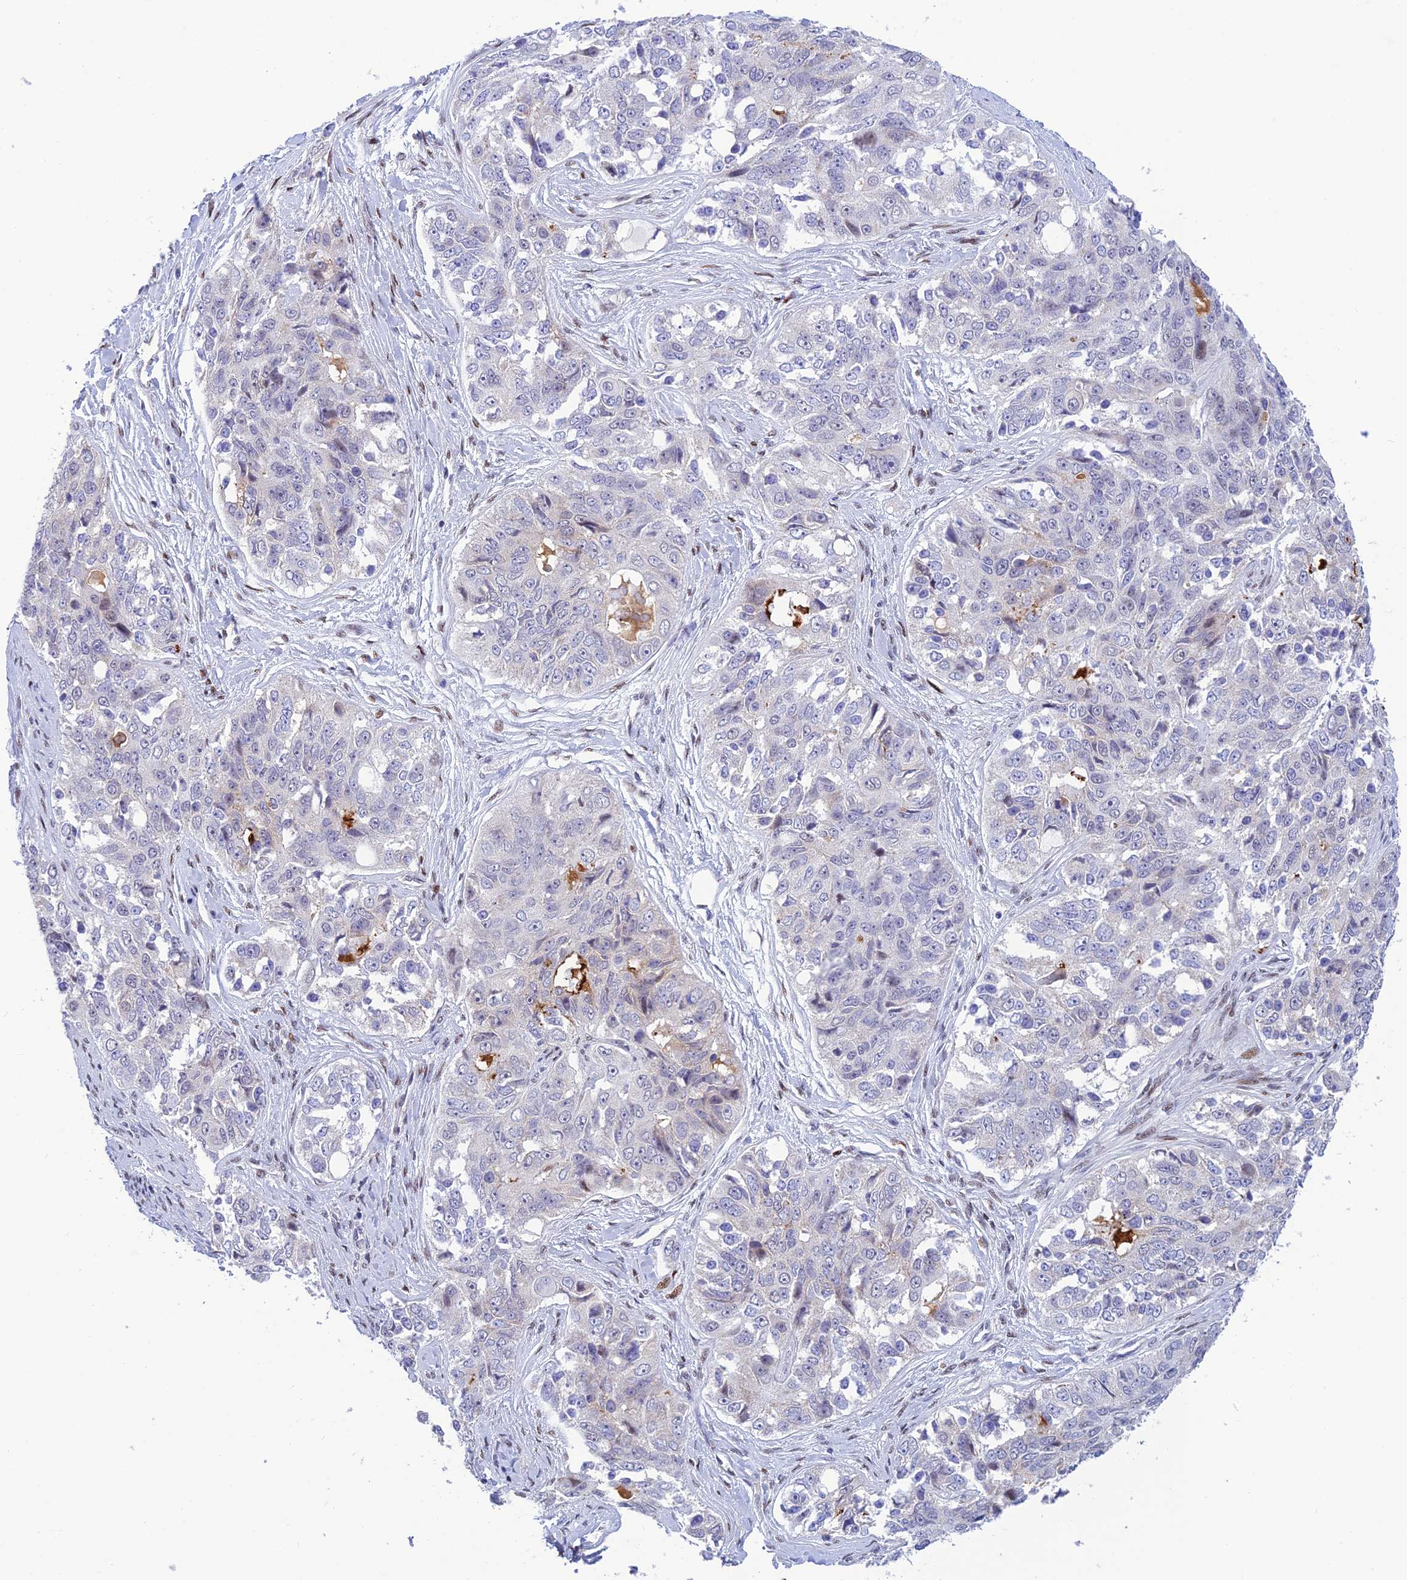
{"staining": {"intensity": "negative", "quantity": "none", "location": "none"}, "tissue": "ovarian cancer", "cell_type": "Tumor cells", "image_type": "cancer", "snomed": [{"axis": "morphology", "description": "Carcinoma, endometroid"}, {"axis": "topography", "description": "Ovary"}], "caption": "Photomicrograph shows no protein expression in tumor cells of ovarian endometroid carcinoma tissue. (DAB immunohistochemistry (IHC), high magnification).", "gene": "WDR55", "patient": {"sex": "female", "age": 51}}